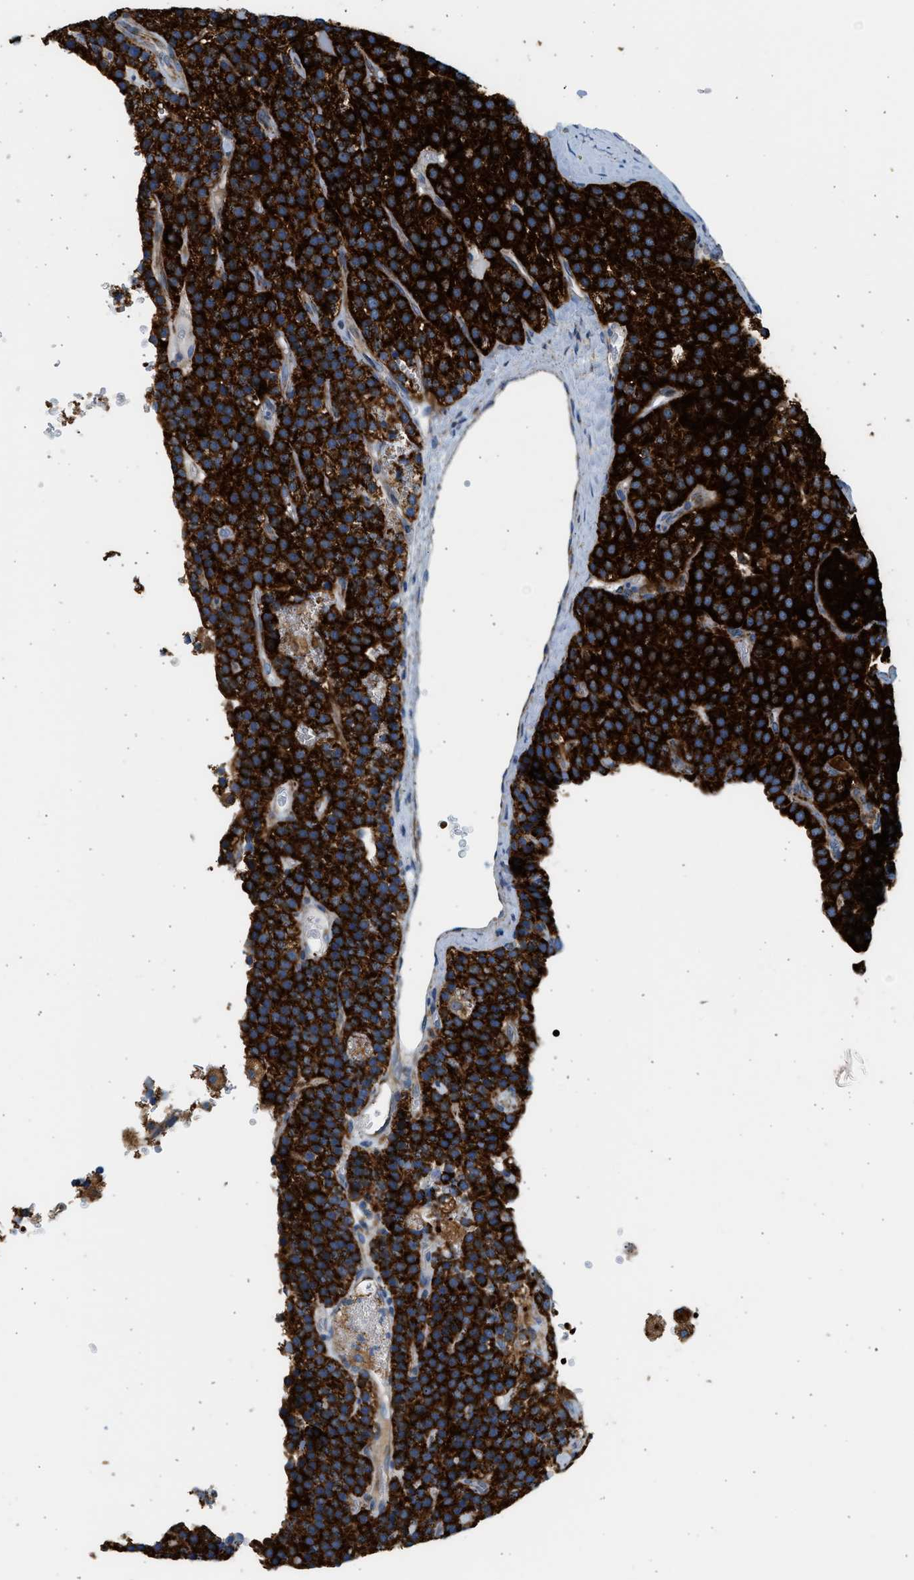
{"staining": {"intensity": "strong", "quantity": ">75%", "location": "cytoplasmic/membranous"}, "tissue": "parathyroid gland", "cell_type": "Glandular cells", "image_type": "normal", "snomed": [{"axis": "morphology", "description": "Normal tissue, NOS"}, {"axis": "morphology", "description": "Adenoma, NOS"}, {"axis": "topography", "description": "Parathyroid gland"}], "caption": "There is high levels of strong cytoplasmic/membranous expression in glandular cells of normal parathyroid gland, as demonstrated by immunohistochemical staining (brown color).", "gene": "KCNMB3", "patient": {"sex": "female", "age": 86}}